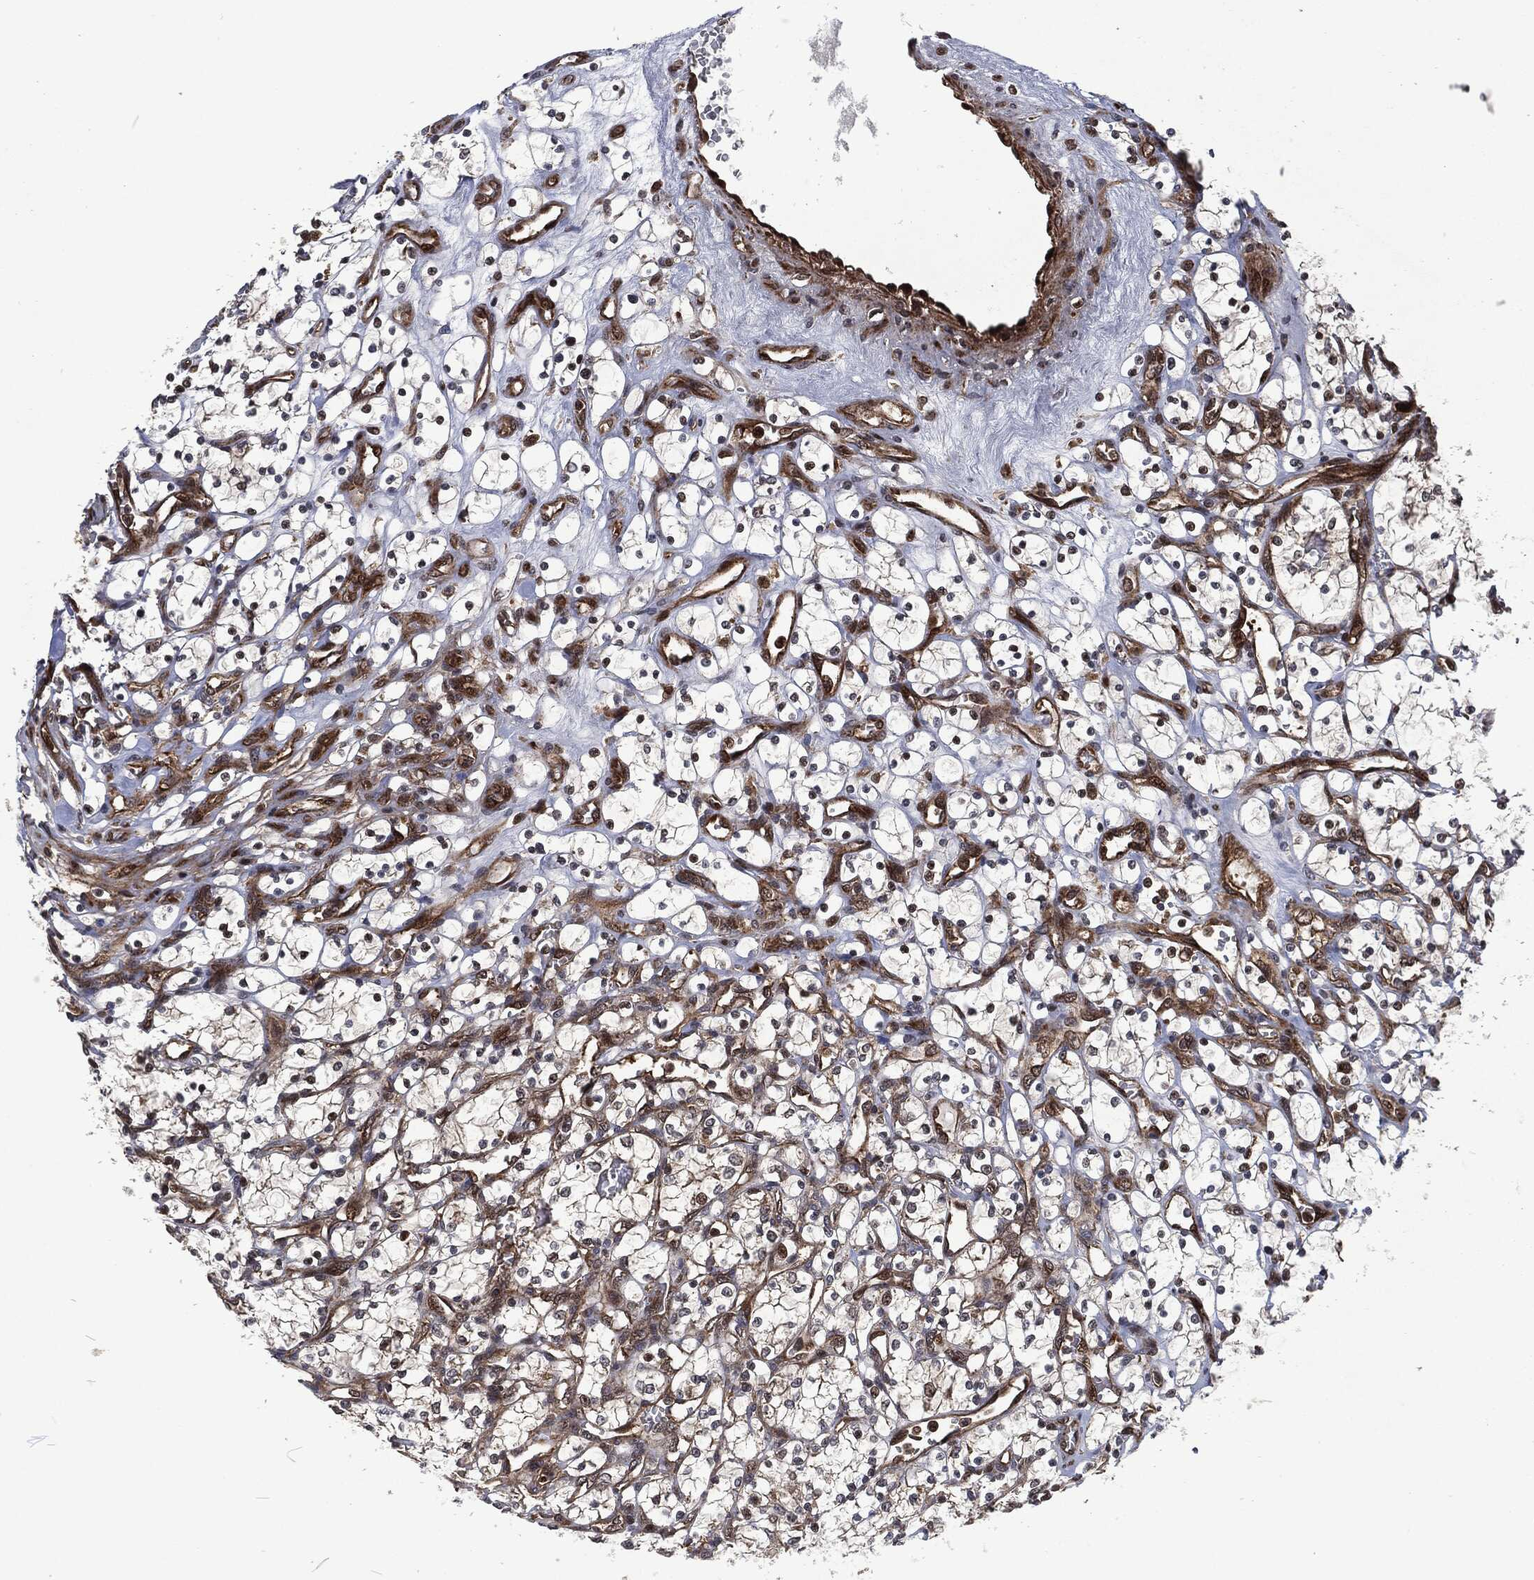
{"staining": {"intensity": "weak", "quantity": "25%-75%", "location": "cytoplasmic/membranous"}, "tissue": "renal cancer", "cell_type": "Tumor cells", "image_type": "cancer", "snomed": [{"axis": "morphology", "description": "Adenocarcinoma, NOS"}, {"axis": "topography", "description": "Kidney"}], "caption": "Immunohistochemistry of human adenocarcinoma (renal) reveals low levels of weak cytoplasmic/membranous staining in approximately 25%-75% of tumor cells.", "gene": "CMPK2", "patient": {"sex": "female", "age": 69}}